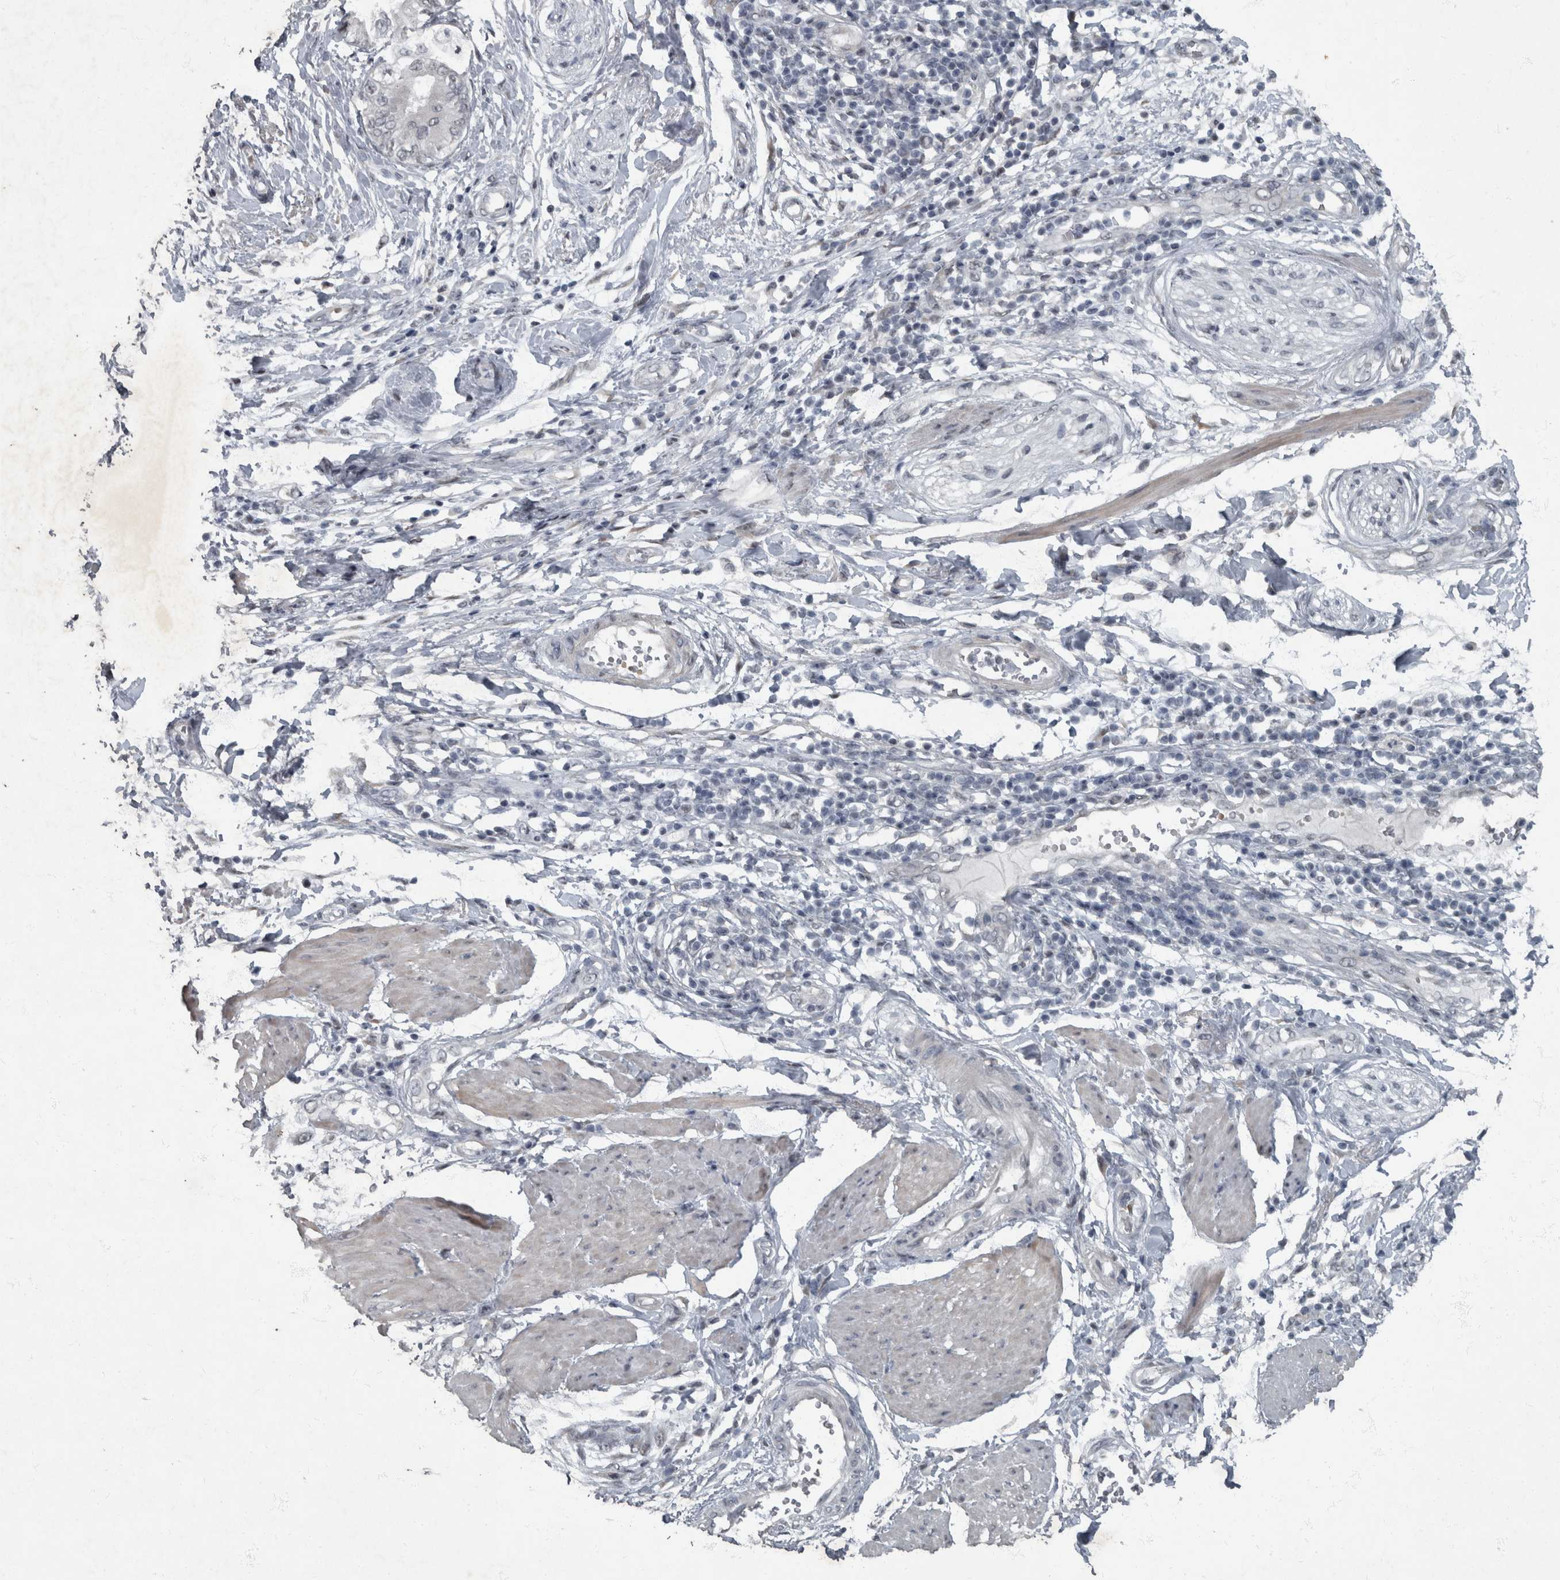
{"staining": {"intensity": "negative", "quantity": "none", "location": "none"}, "tissue": "pancreatic cancer", "cell_type": "Tumor cells", "image_type": "cancer", "snomed": [{"axis": "morphology", "description": "Normal tissue, NOS"}, {"axis": "morphology", "description": "Adenocarcinoma, NOS"}, {"axis": "topography", "description": "Pancreas"}, {"axis": "topography", "description": "Duodenum"}], "caption": "The micrograph displays no significant staining in tumor cells of pancreatic cancer. (Immunohistochemistry, brightfield microscopy, high magnification).", "gene": "WDR33", "patient": {"sex": "female", "age": 60}}